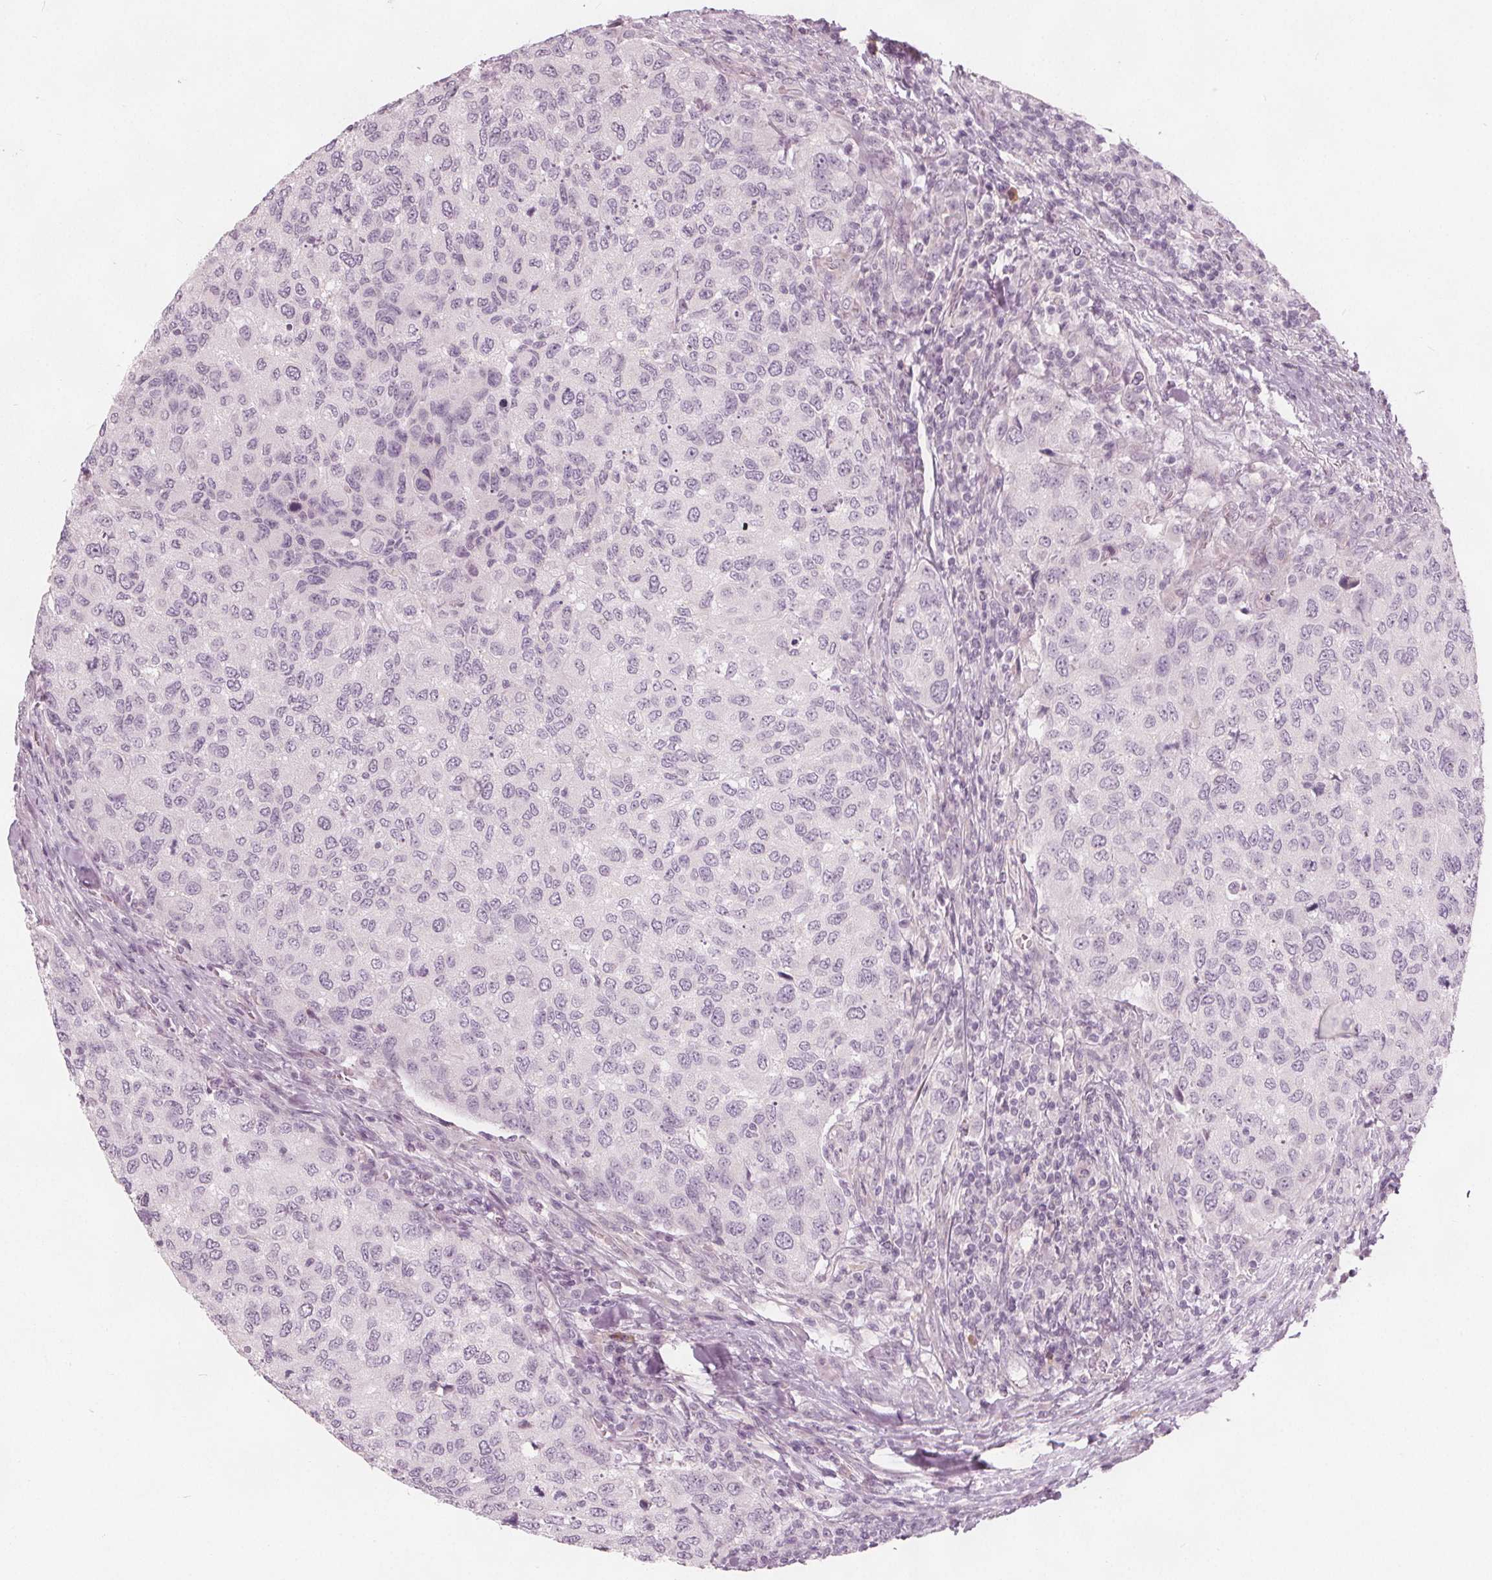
{"staining": {"intensity": "negative", "quantity": "none", "location": "none"}, "tissue": "urothelial cancer", "cell_type": "Tumor cells", "image_type": "cancer", "snomed": [{"axis": "morphology", "description": "Urothelial carcinoma, High grade"}, {"axis": "topography", "description": "Urinary bladder"}], "caption": "This is an immunohistochemistry image of human urothelial cancer. There is no expression in tumor cells.", "gene": "BRSK1", "patient": {"sex": "female", "age": 78}}